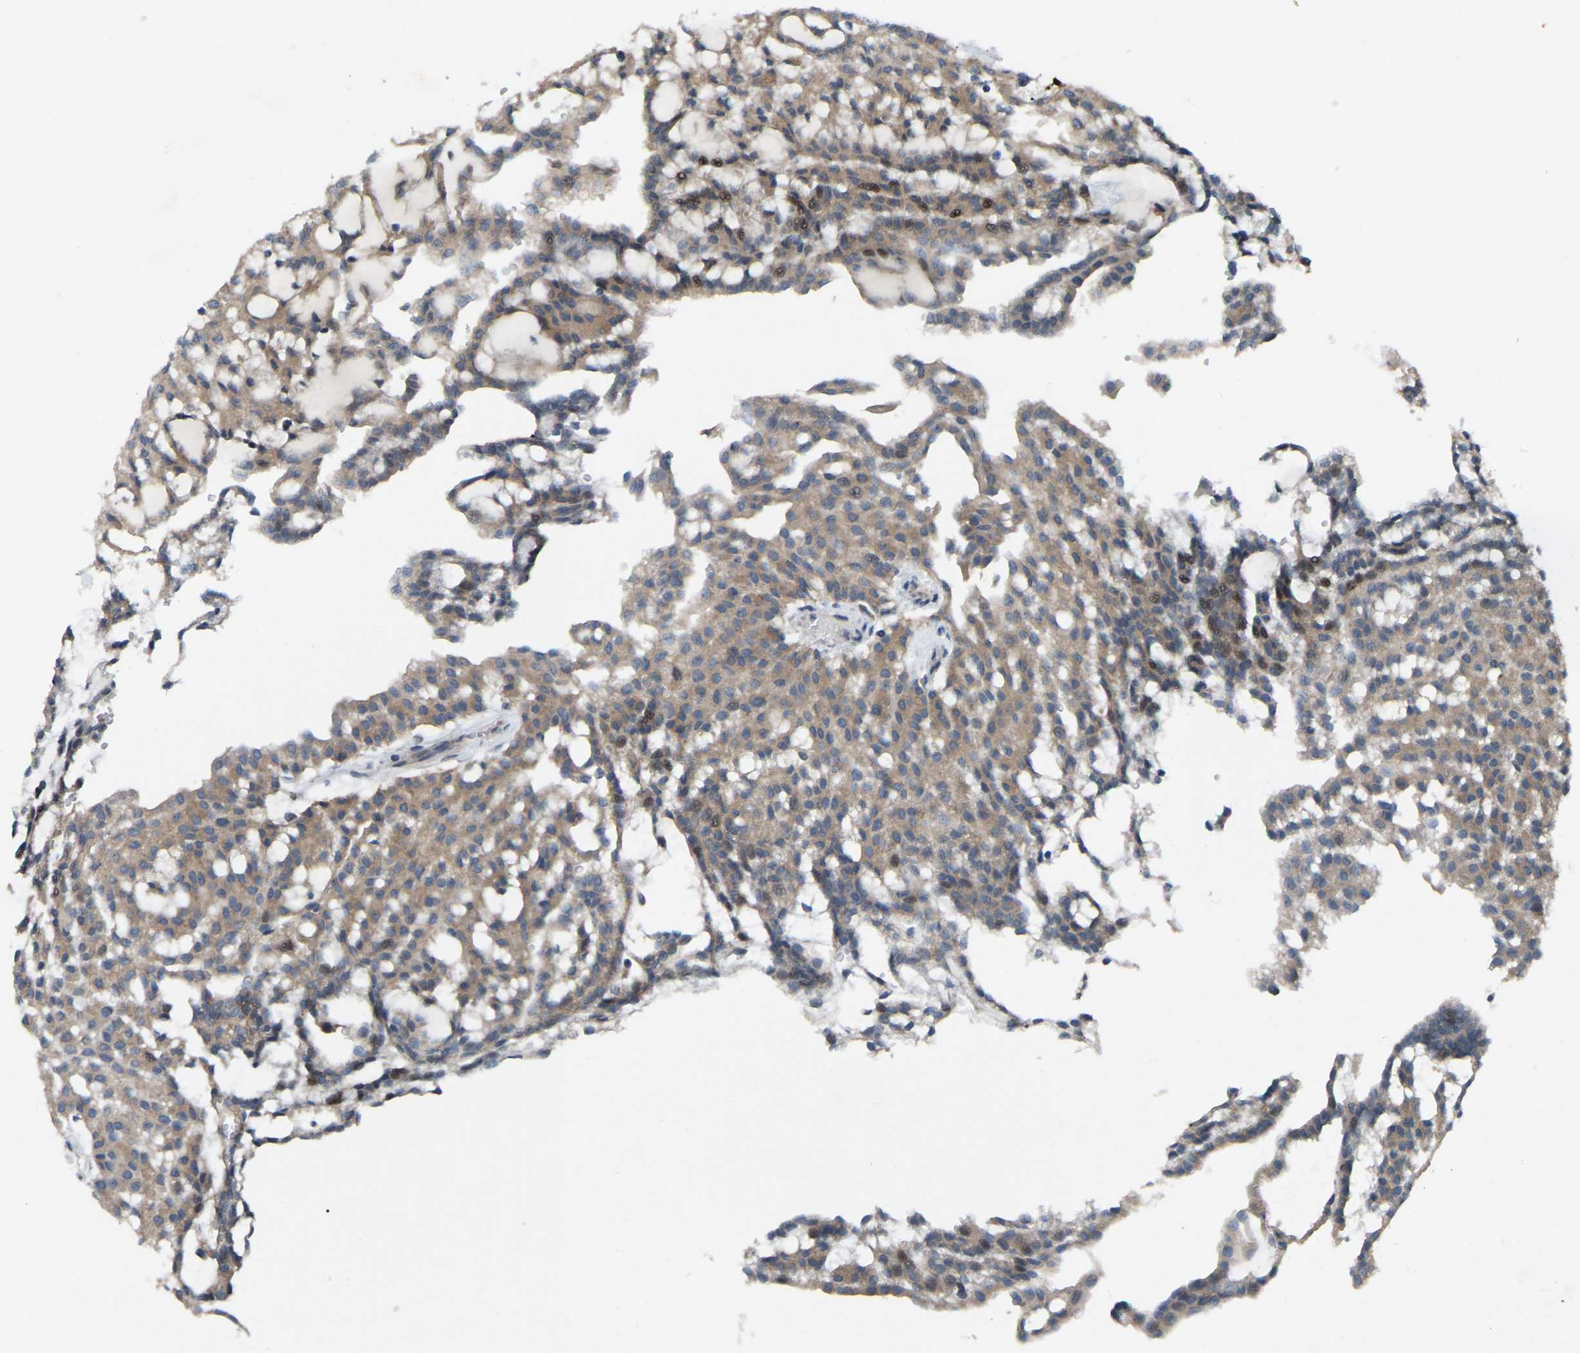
{"staining": {"intensity": "moderate", "quantity": ">75%", "location": "cytoplasmic/membranous"}, "tissue": "renal cancer", "cell_type": "Tumor cells", "image_type": "cancer", "snomed": [{"axis": "morphology", "description": "Adenocarcinoma, NOS"}, {"axis": "topography", "description": "Kidney"}], "caption": "Adenocarcinoma (renal) stained with immunohistochemistry (IHC) exhibits moderate cytoplasmic/membranous positivity in about >75% of tumor cells.", "gene": "PARL", "patient": {"sex": "male", "age": 63}}